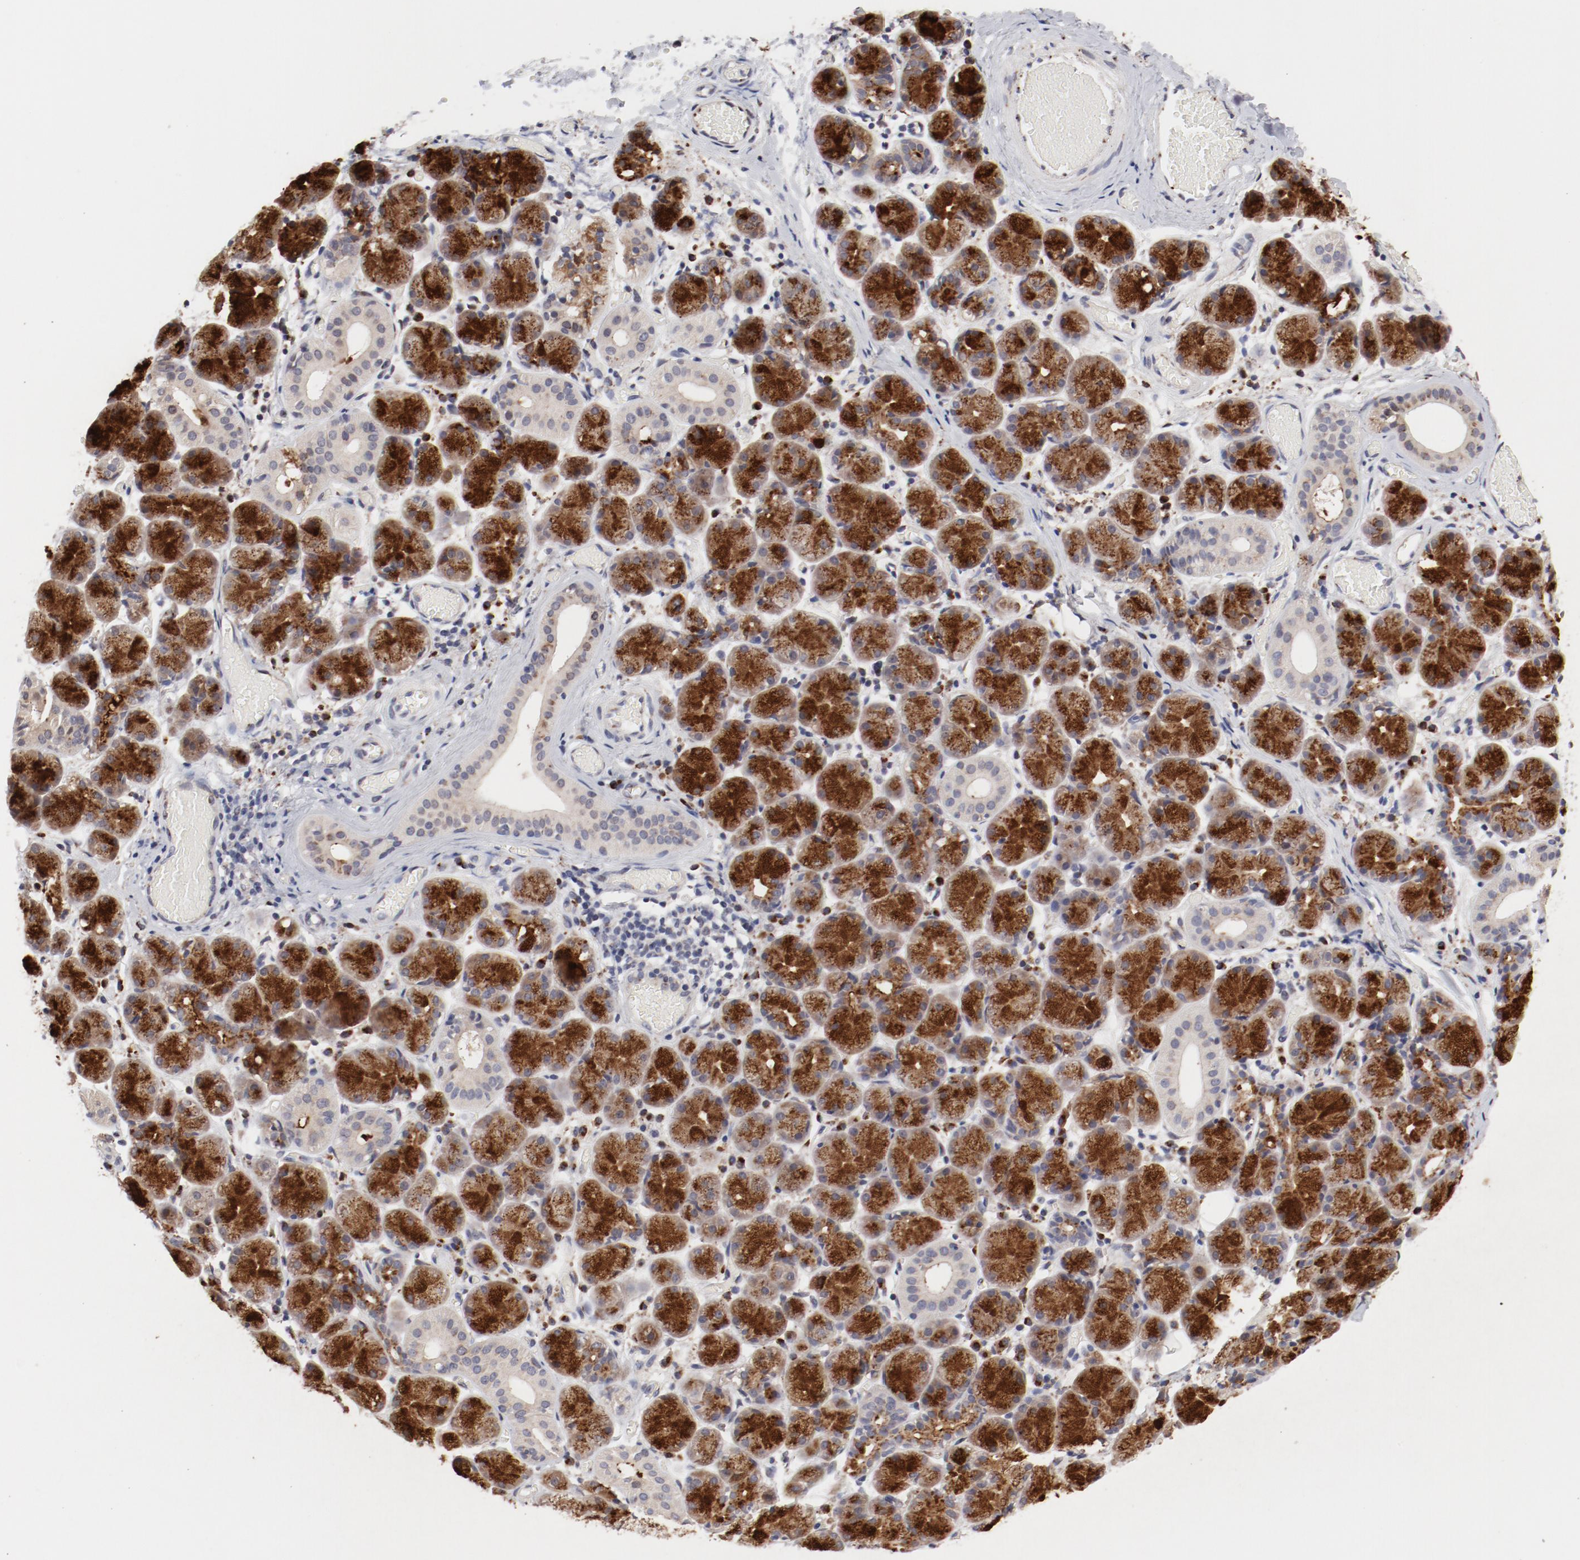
{"staining": {"intensity": "strong", "quantity": "25%-75%", "location": "cytoplasmic/membranous"}, "tissue": "salivary gland", "cell_type": "Glandular cells", "image_type": "normal", "snomed": [{"axis": "morphology", "description": "Normal tissue, NOS"}, {"axis": "topography", "description": "Salivary gland"}], "caption": "Benign salivary gland was stained to show a protein in brown. There is high levels of strong cytoplasmic/membranous expression in about 25%-75% of glandular cells. (DAB (3,3'-diaminobenzidine) IHC, brown staining for protein, blue staining for nuclei).", "gene": "RPL12", "patient": {"sex": "female", "age": 24}}